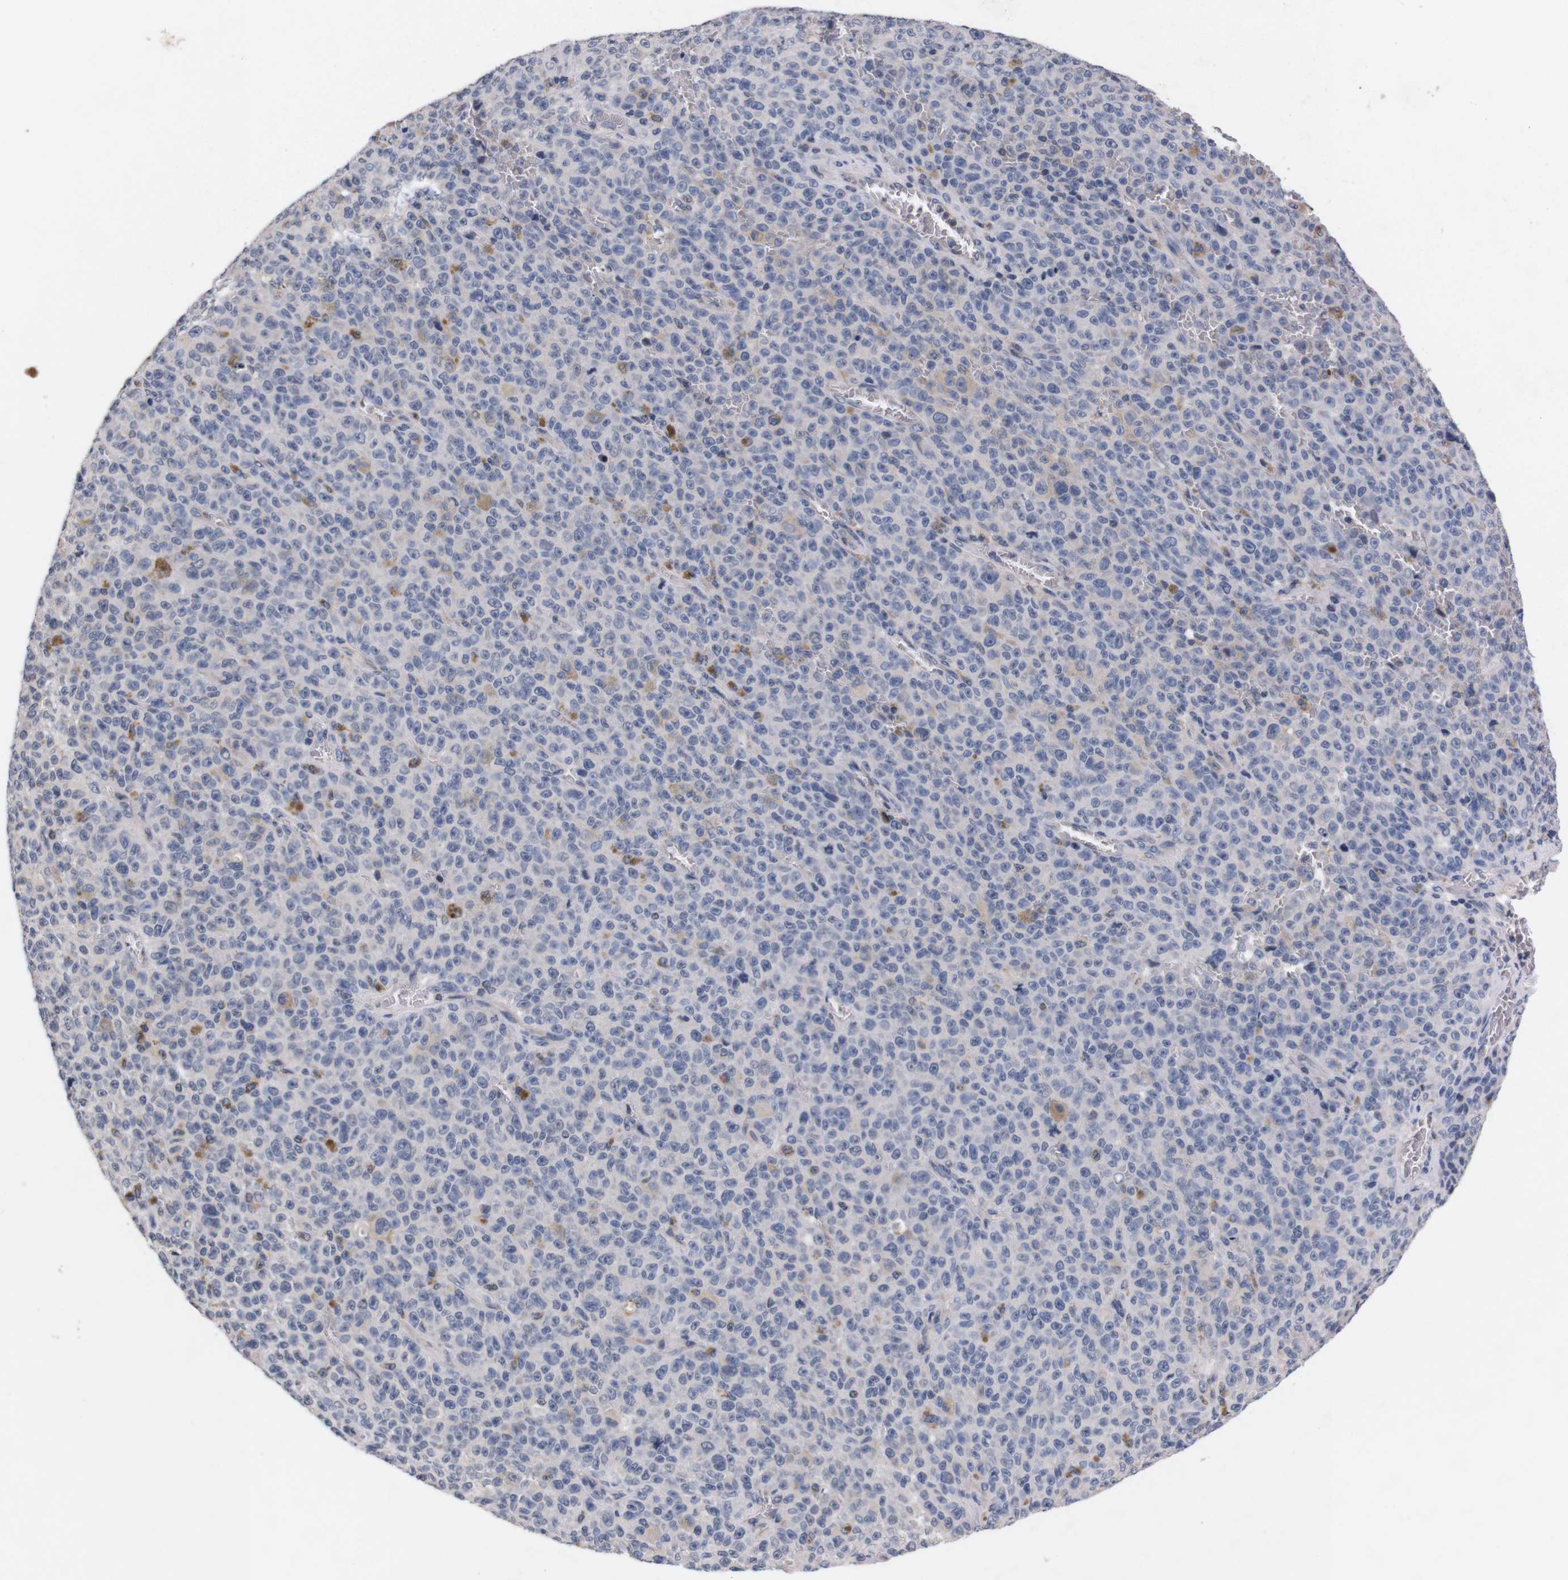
{"staining": {"intensity": "negative", "quantity": "none", "location": "none"}, "tissue": "melanoma", "cell_type": "Tumor cells", "image_type": "cancer", "snomed": [{"axis": "morphology", "description": "Malignant melanoma, NOS"}, {"axis": "topography", "description": "Skin"}], "caption": "Histopathology image shows no protein staining in tumor cells of melanoma tissue. (Stains: DAB immunohistochemistry (IHC) with hematoxylin counter stain, Microscopy: brightfield microscopy at high magnification).", "gene": "TNFRSF21", "patient": {"sex": "female", "age": 82}}